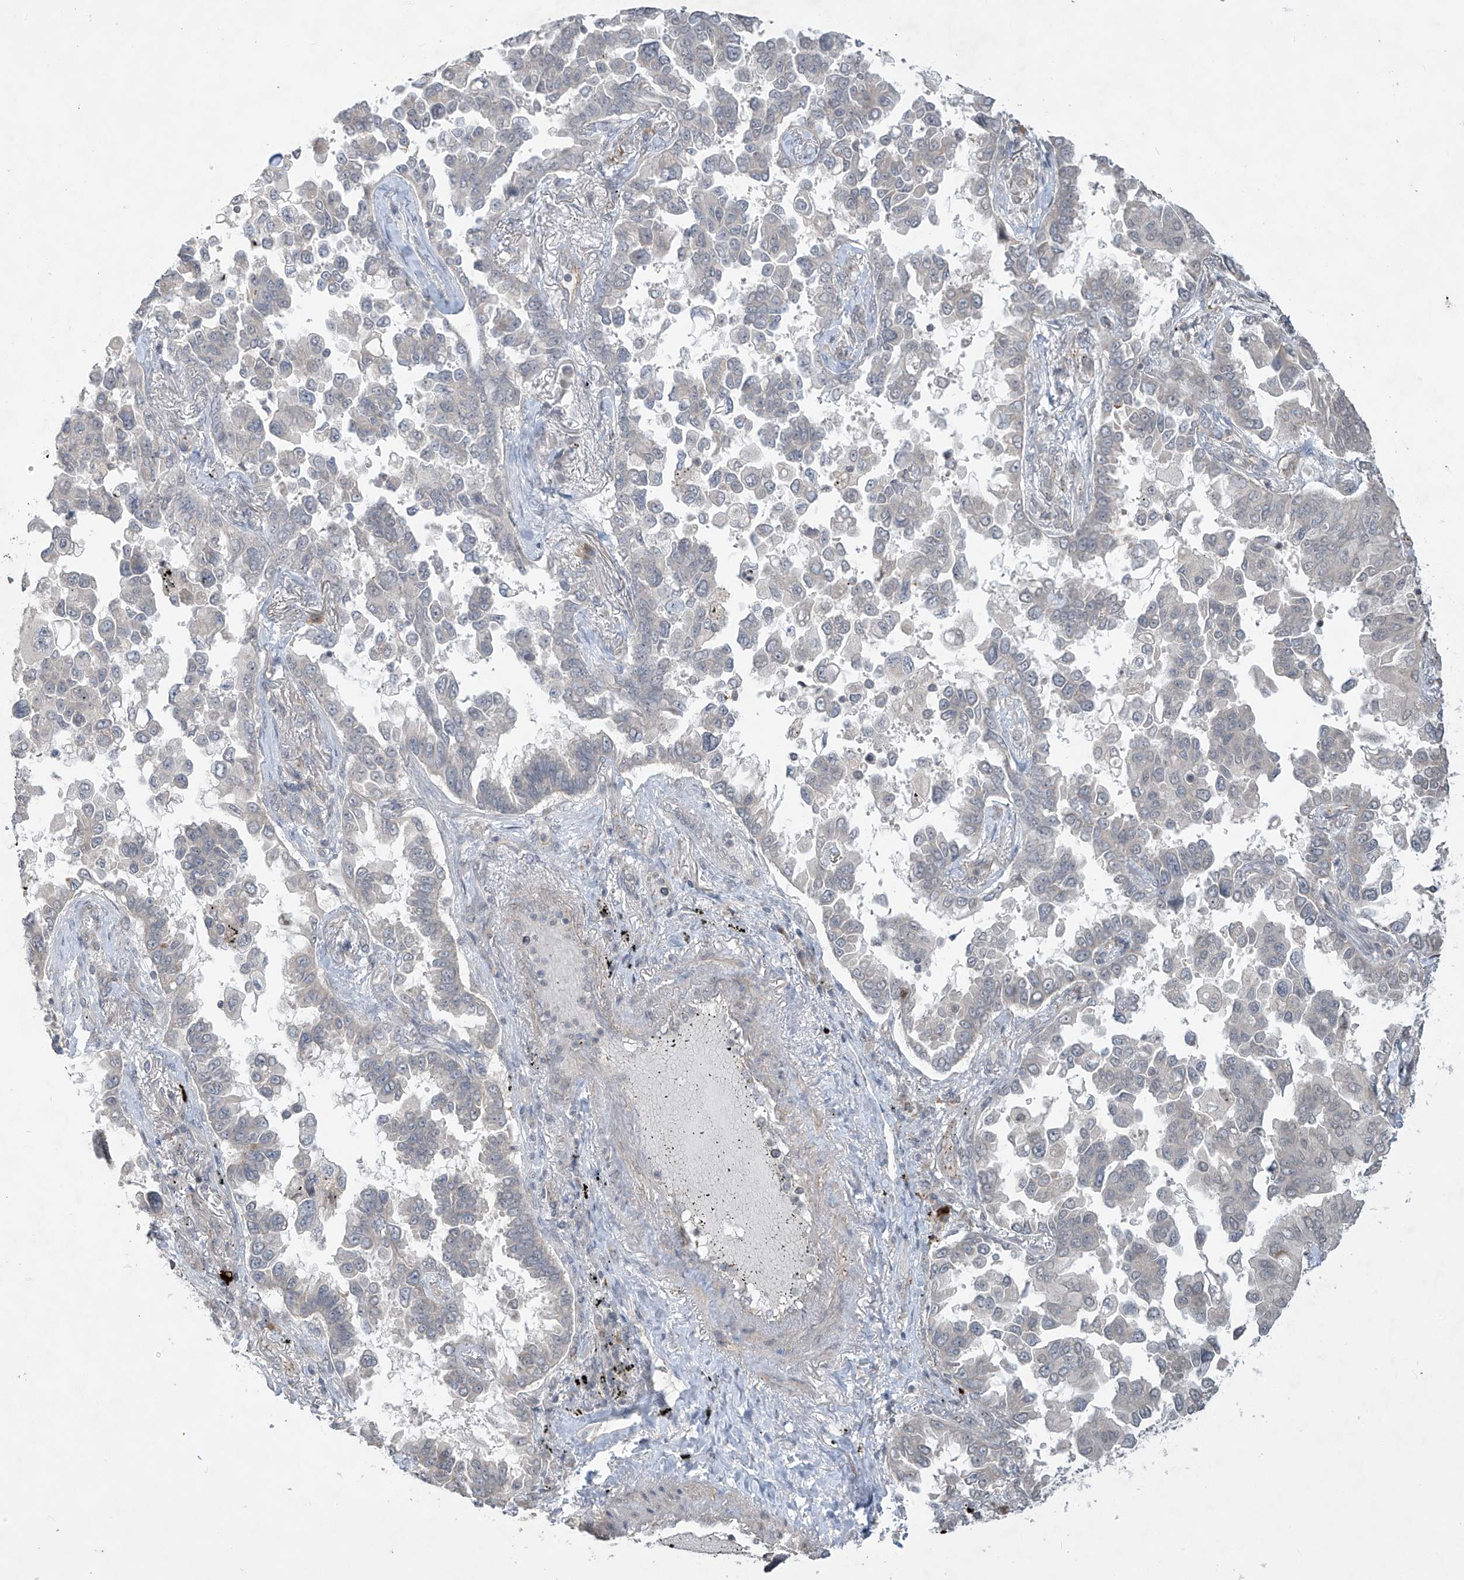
{"staining": {"intensity": "negative", "quantity": "none", "location": "none"}, "tissue": "lung cancer", "cell_type": "Tumor cells", "image_type": "cancer", "snomed": [{"axis": "morphology", "description": "Adenocarcinoma, NOS"}, {"axis": "topography", "description": "Lung"}], "caption": "IHC histopathology image of neoplastic tissue: lung cancer stained with DAB exhibits no significant protein expression in tumor cells. (DAB (3,3'-diaminobenzidine) immunohistochemistry (IHC) visualized using brightfield microscopy, high magnification).", "gene": "DGKQ", "patient": {"sex": "female", "age": 67}}